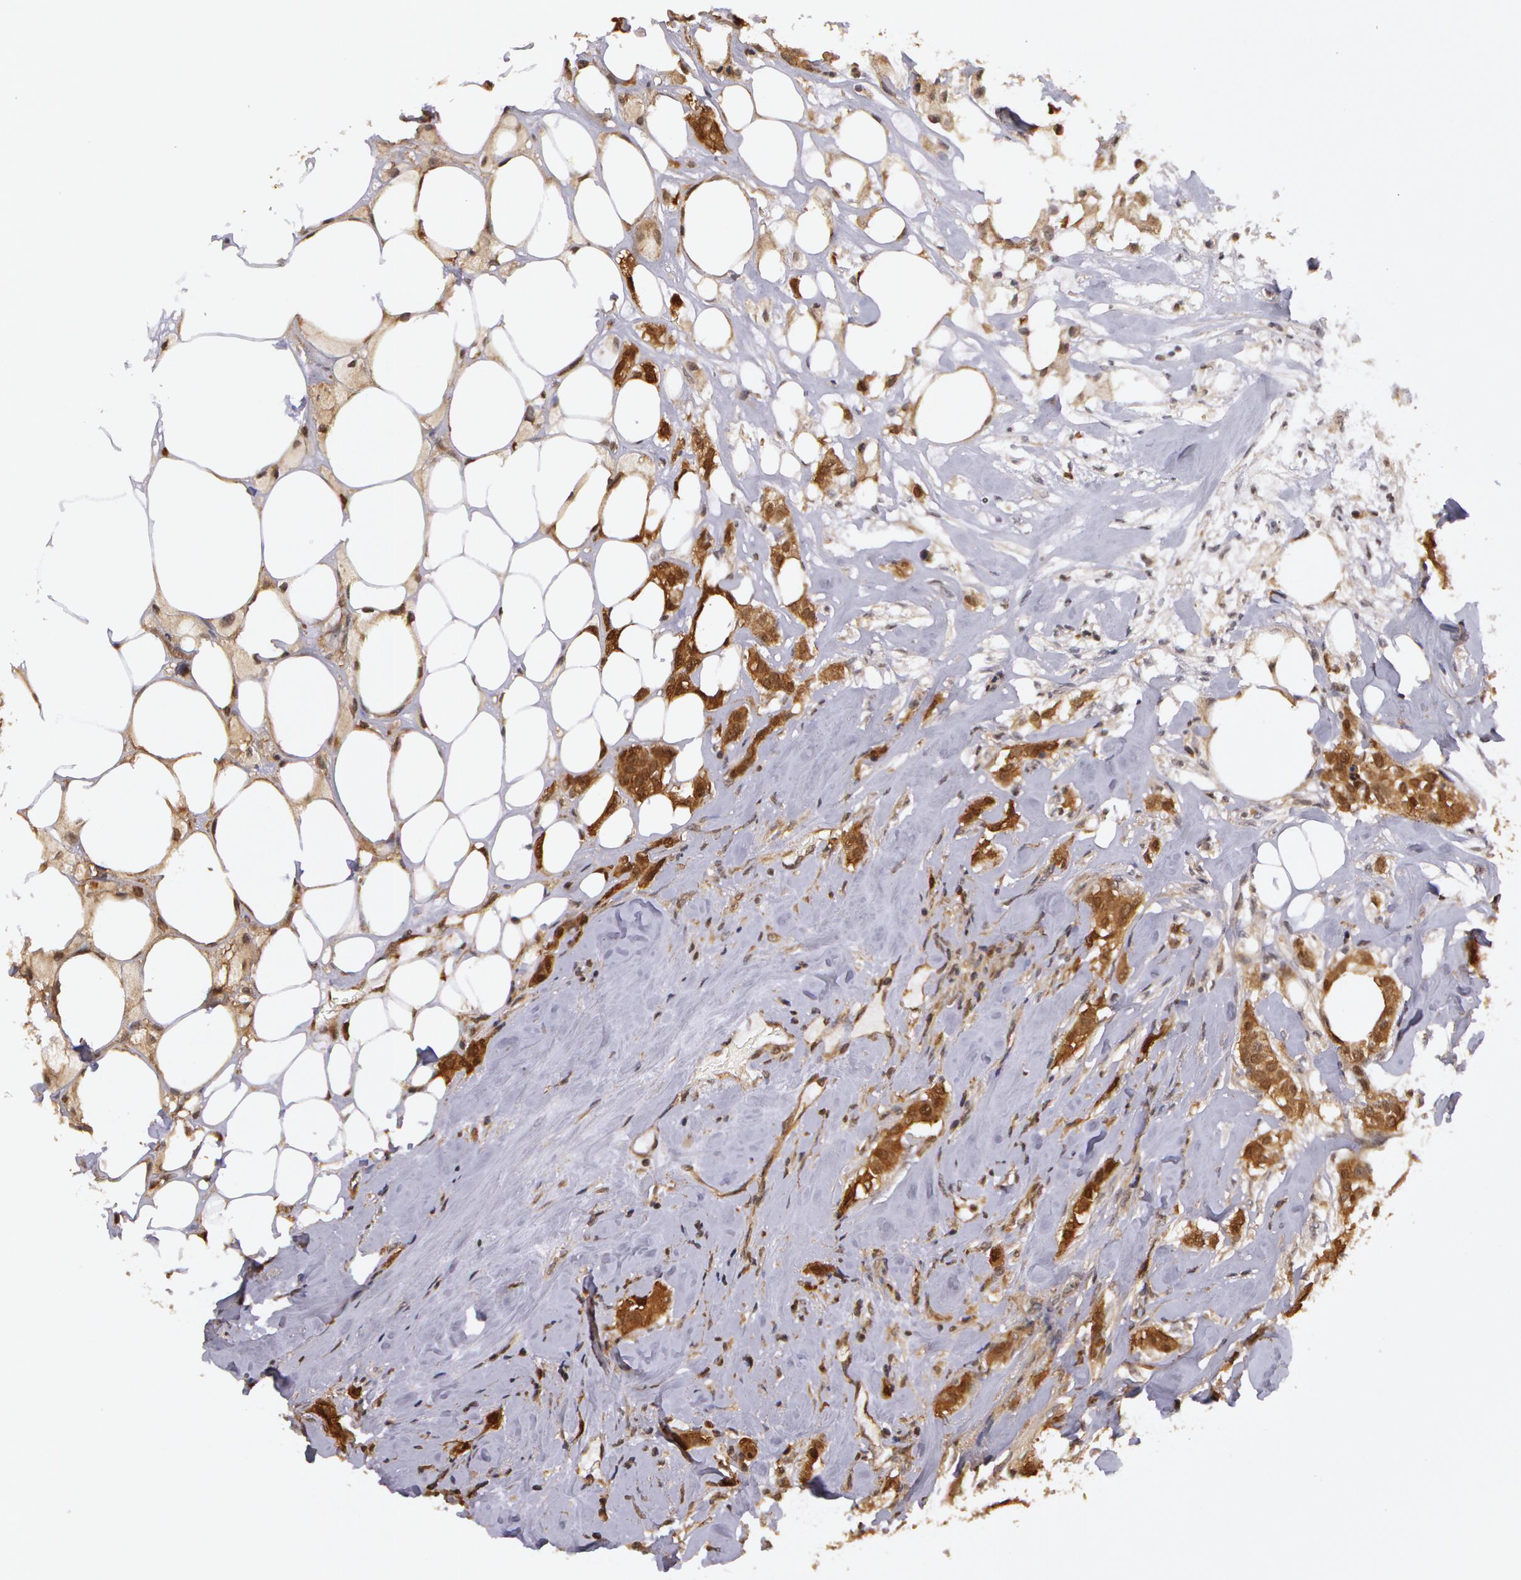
{"staining": {"intensity": "moderate", "quantity": ">75%", "location": "cytoplasmic/membranous"}, "tissue": "breast cancer", "cell_type": "Tumor cells", "image_type": "cancer", "snomed": [{"axis": "morphology", "description": "Duct carcinoma"}, {"axis": "topography", "description": "Breast"}], "caption": "Moderate cytoplasmic/membranous expression for a protein is seen in about >75% of tumor cells of breast cancer using immunohistochemistry.", "gene": "AHSA1", "patient": {"sex": "female", "age": 45}}